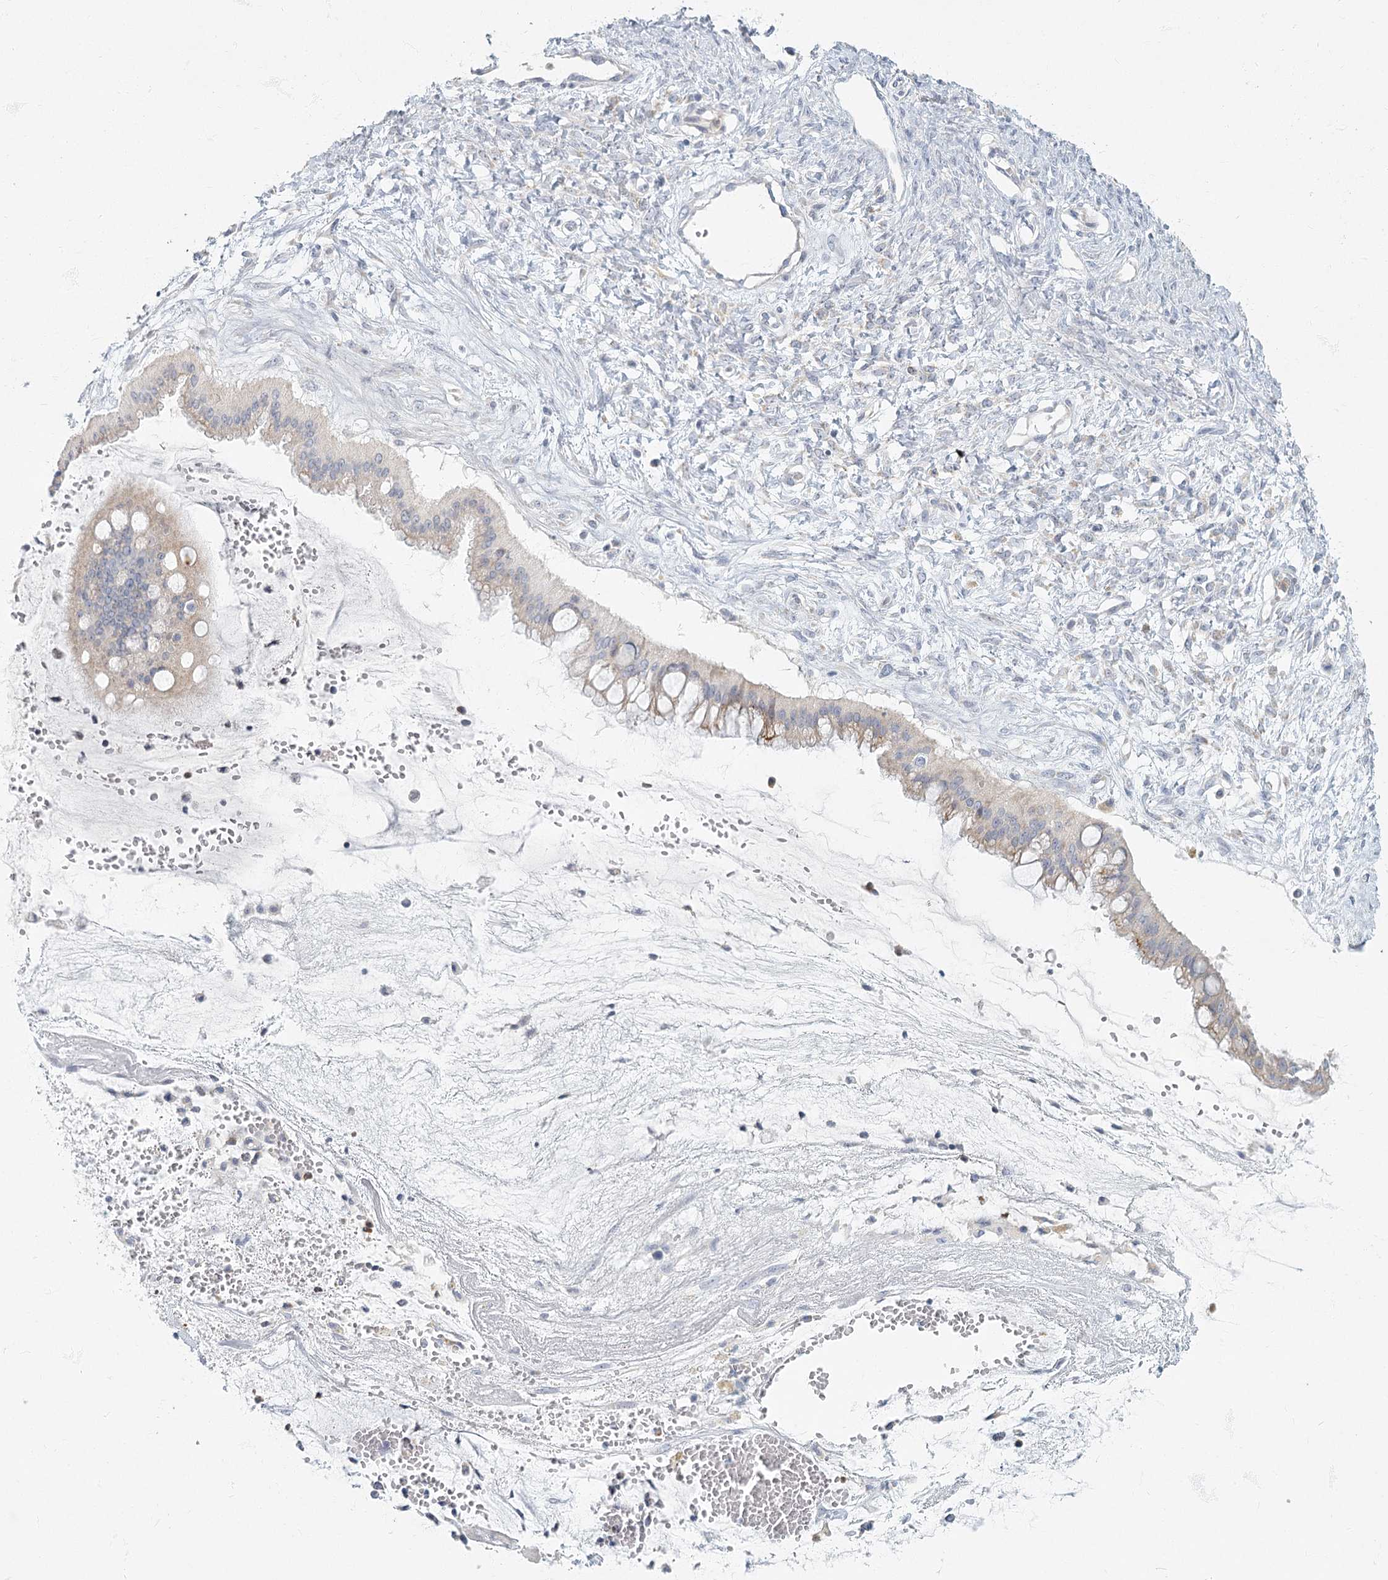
{"staining": {"intensity": "negative", "quantity": "none", "location": "none"}, "tissue": "ovarian cancer", "cell_type": "Tumor cells", "image_type": "cancer", "snomed": [{"axis": "morphology", "description": "Cystadenocarcinoma, mucinous, NOS"}, {"axis": "topography", "description": "Ovary"}], "caption": "Image shows no protein staining in tumor cells of ovarian cancer (mucinous cystadenocarcinoma) tissue.", "gene": "FAM110C", "patient": {"sex": "female", "age": 73}}